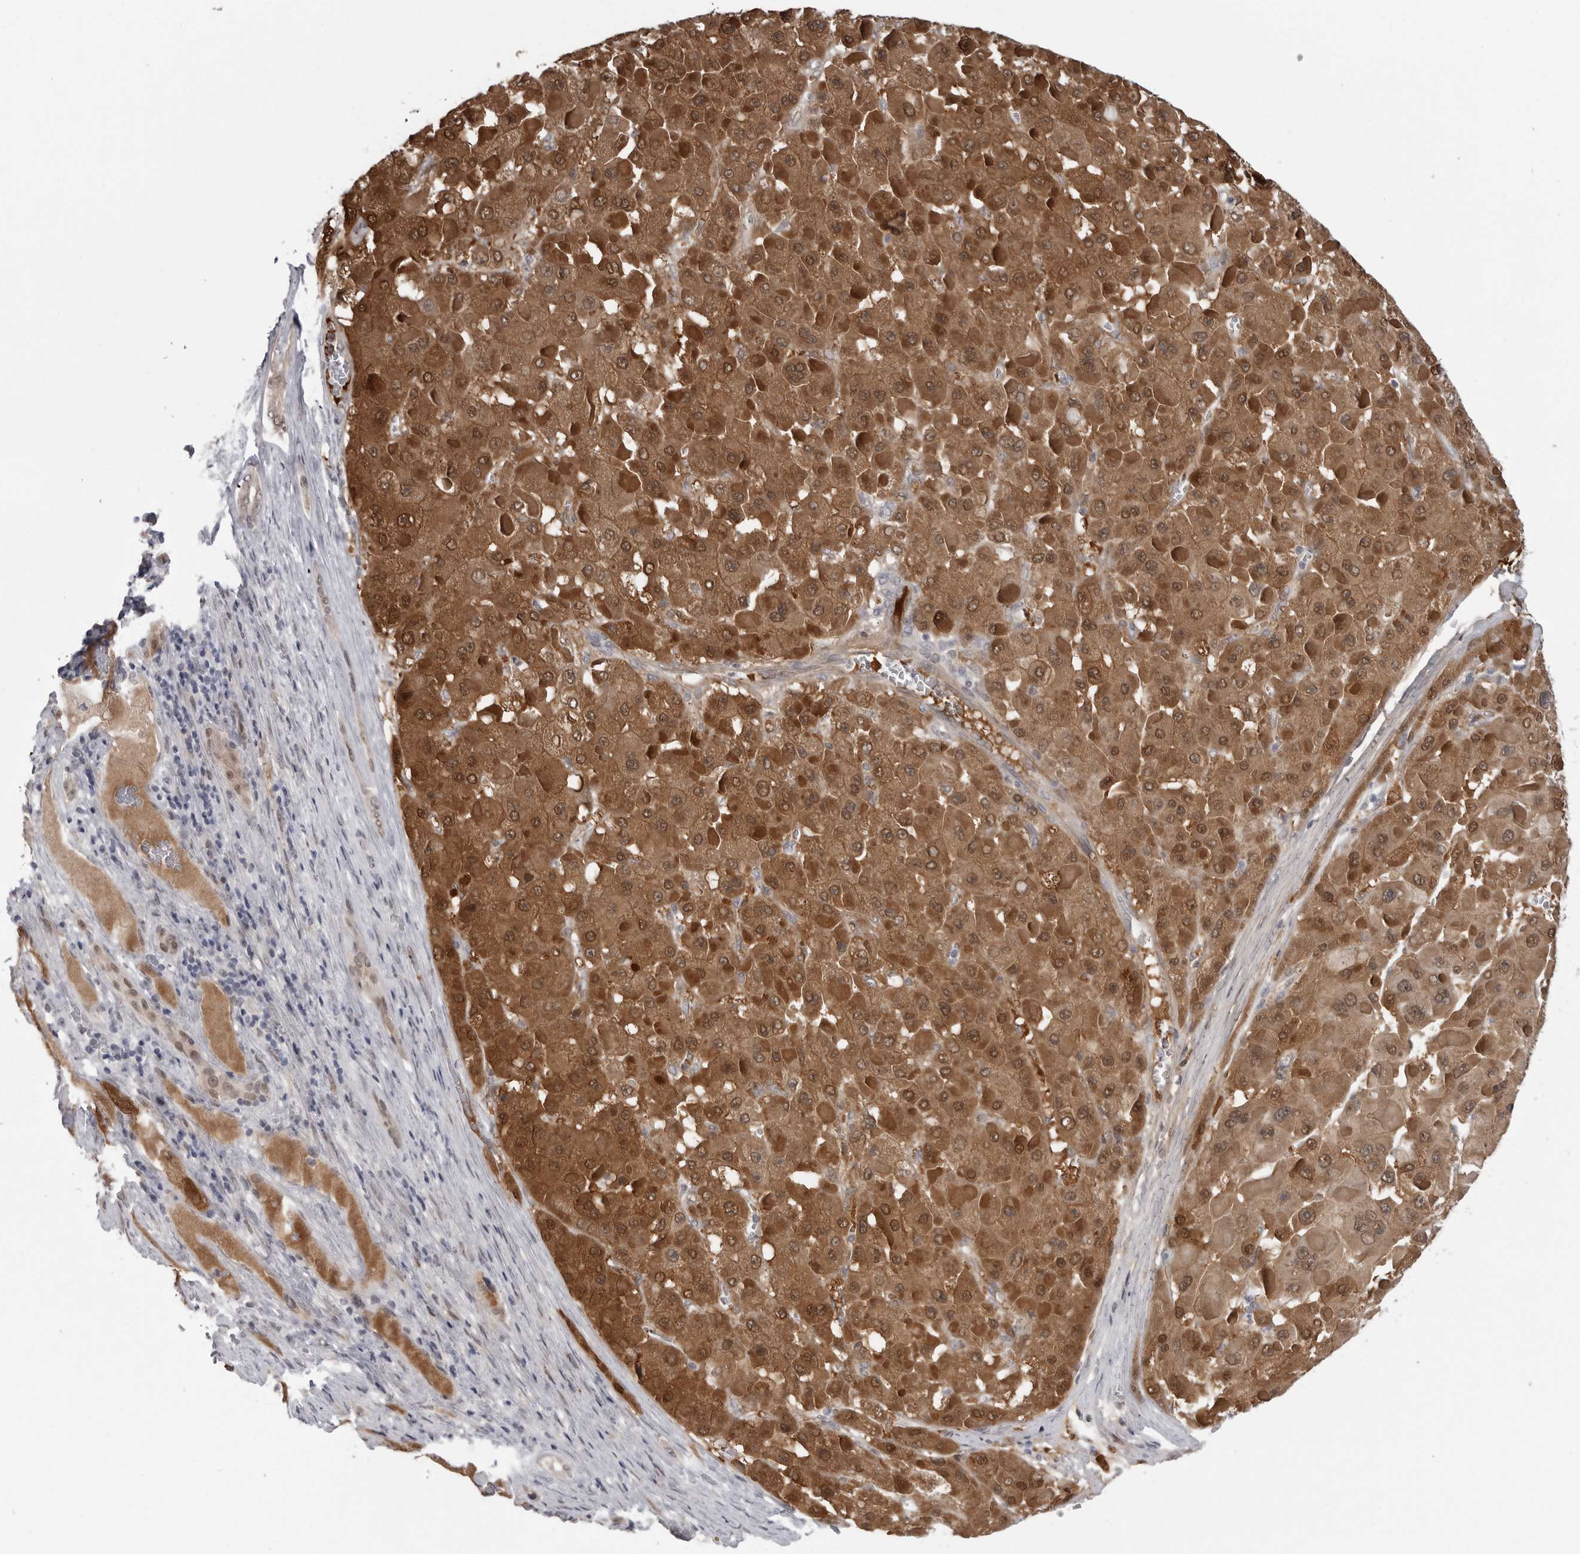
{"staining": {"intensity": "strong", "quantity": ">75%", "location": "cytoplasmic/membranous,nuclear"}, "tissue": "liver cancer", "cell_type": "Tumor cells", "image_type": "cancer", "snomed": [{"axis": "morphology", "description": "Carcinoma, Hepatocellular, NOS"}, {"axis": "topography", "description": "Liver"}], "caption": "Liver hepatocellular carcinoma was stained to show a protein in brown. There is high levels of strong cytoplasmic/membranous and nuclear staining in about >75% of tumor cells.", "gene": "PNPO", "patient": {"sex": "female", "age": 73}}